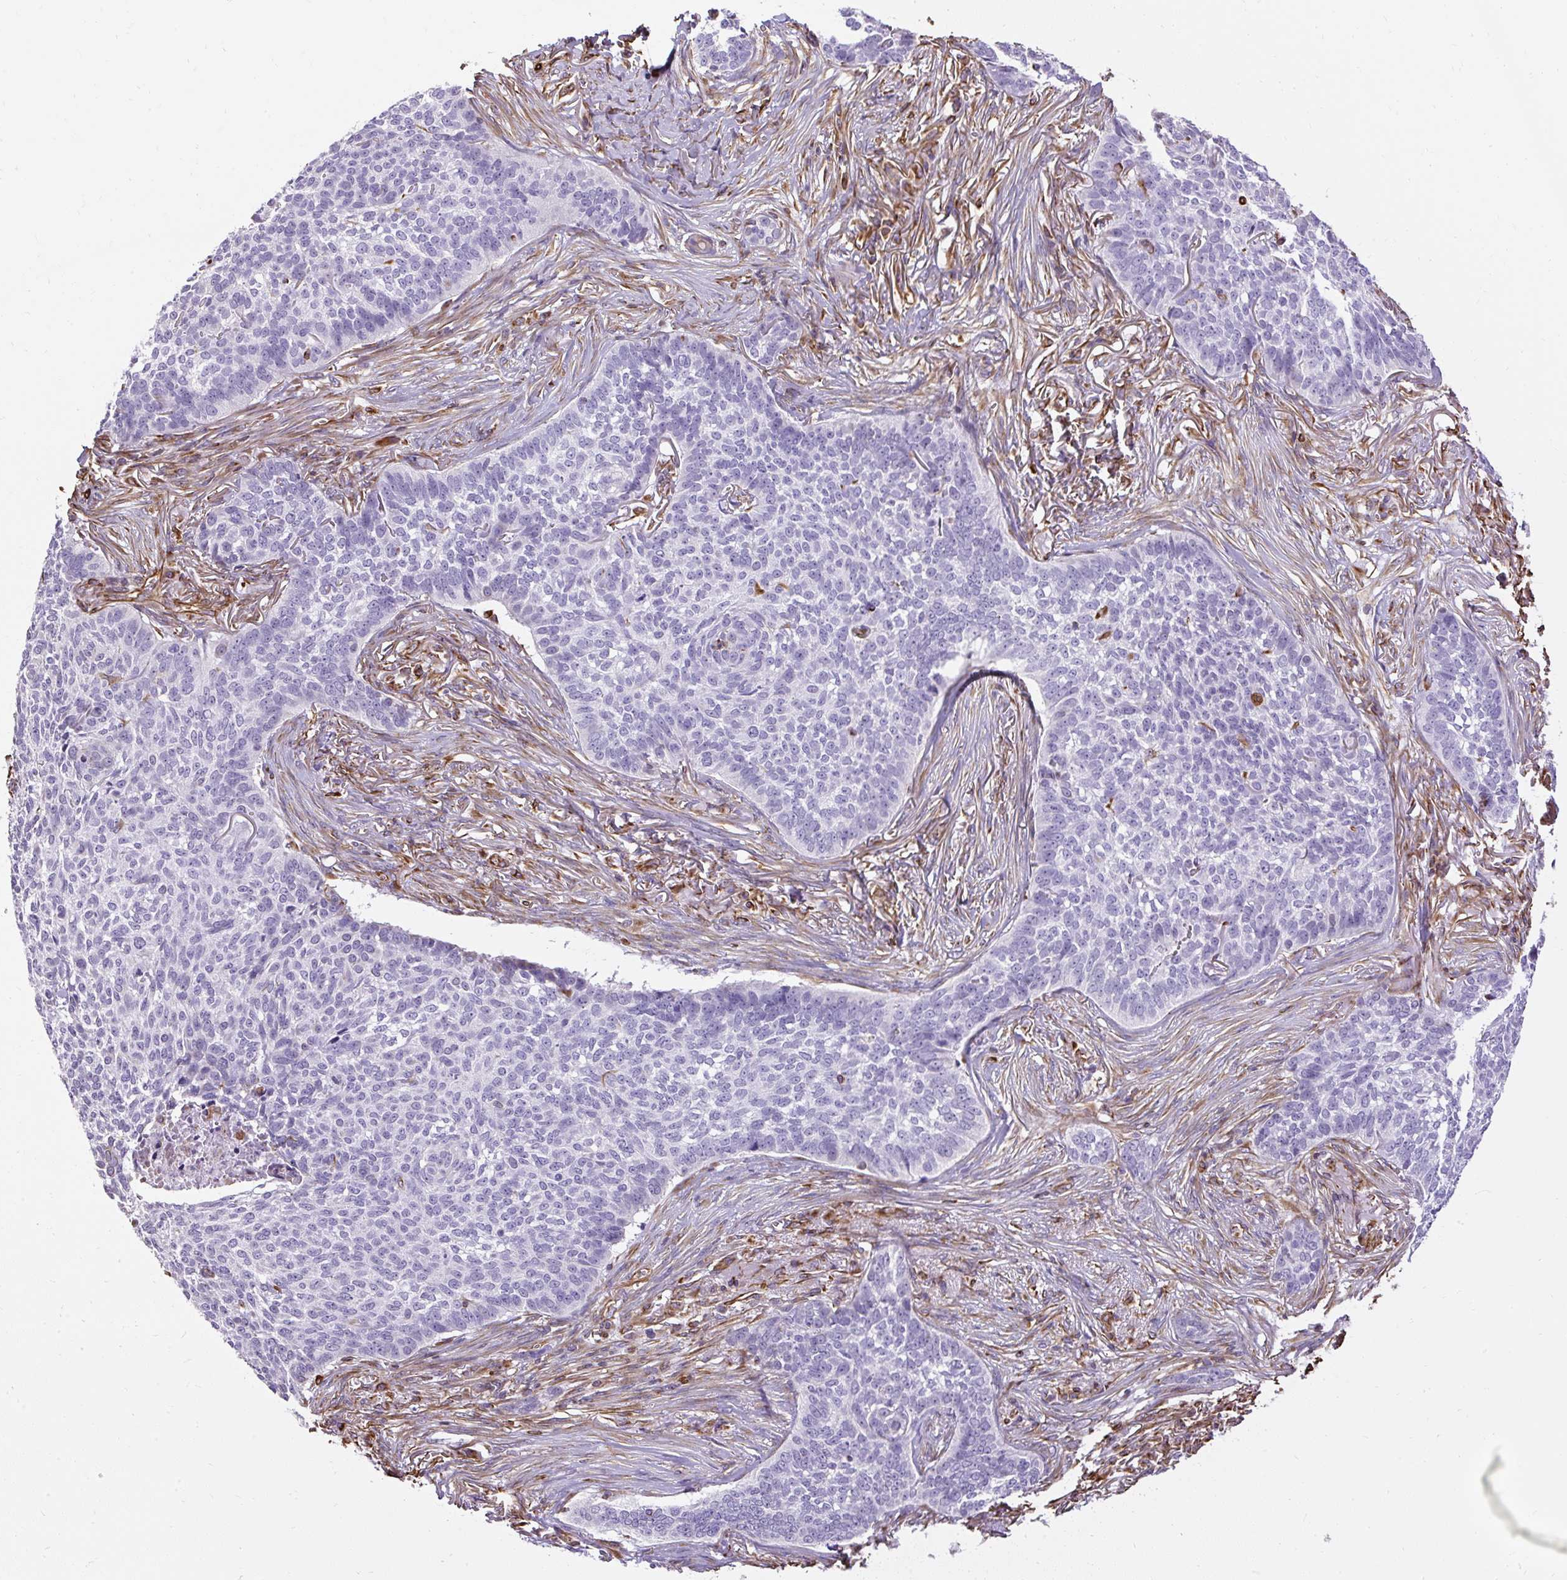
{"staining": {"intensity": "negative", "quantity": "none", "location": "none"}, "tissue": "skin cancer", "cell_type": "Tumor cells", "image_type": "cancer", "snomed": [{"axis": "morphology", "description": "Basal cell carcinoma"}, {"axis": "topography", "description": "Skin"}], "caption": "The histopathology image displays no staining of tumor cells in basal cell carcinoma (skin).", "gene": "PLS1", "patient": {"sex": "male", "age": 85}}